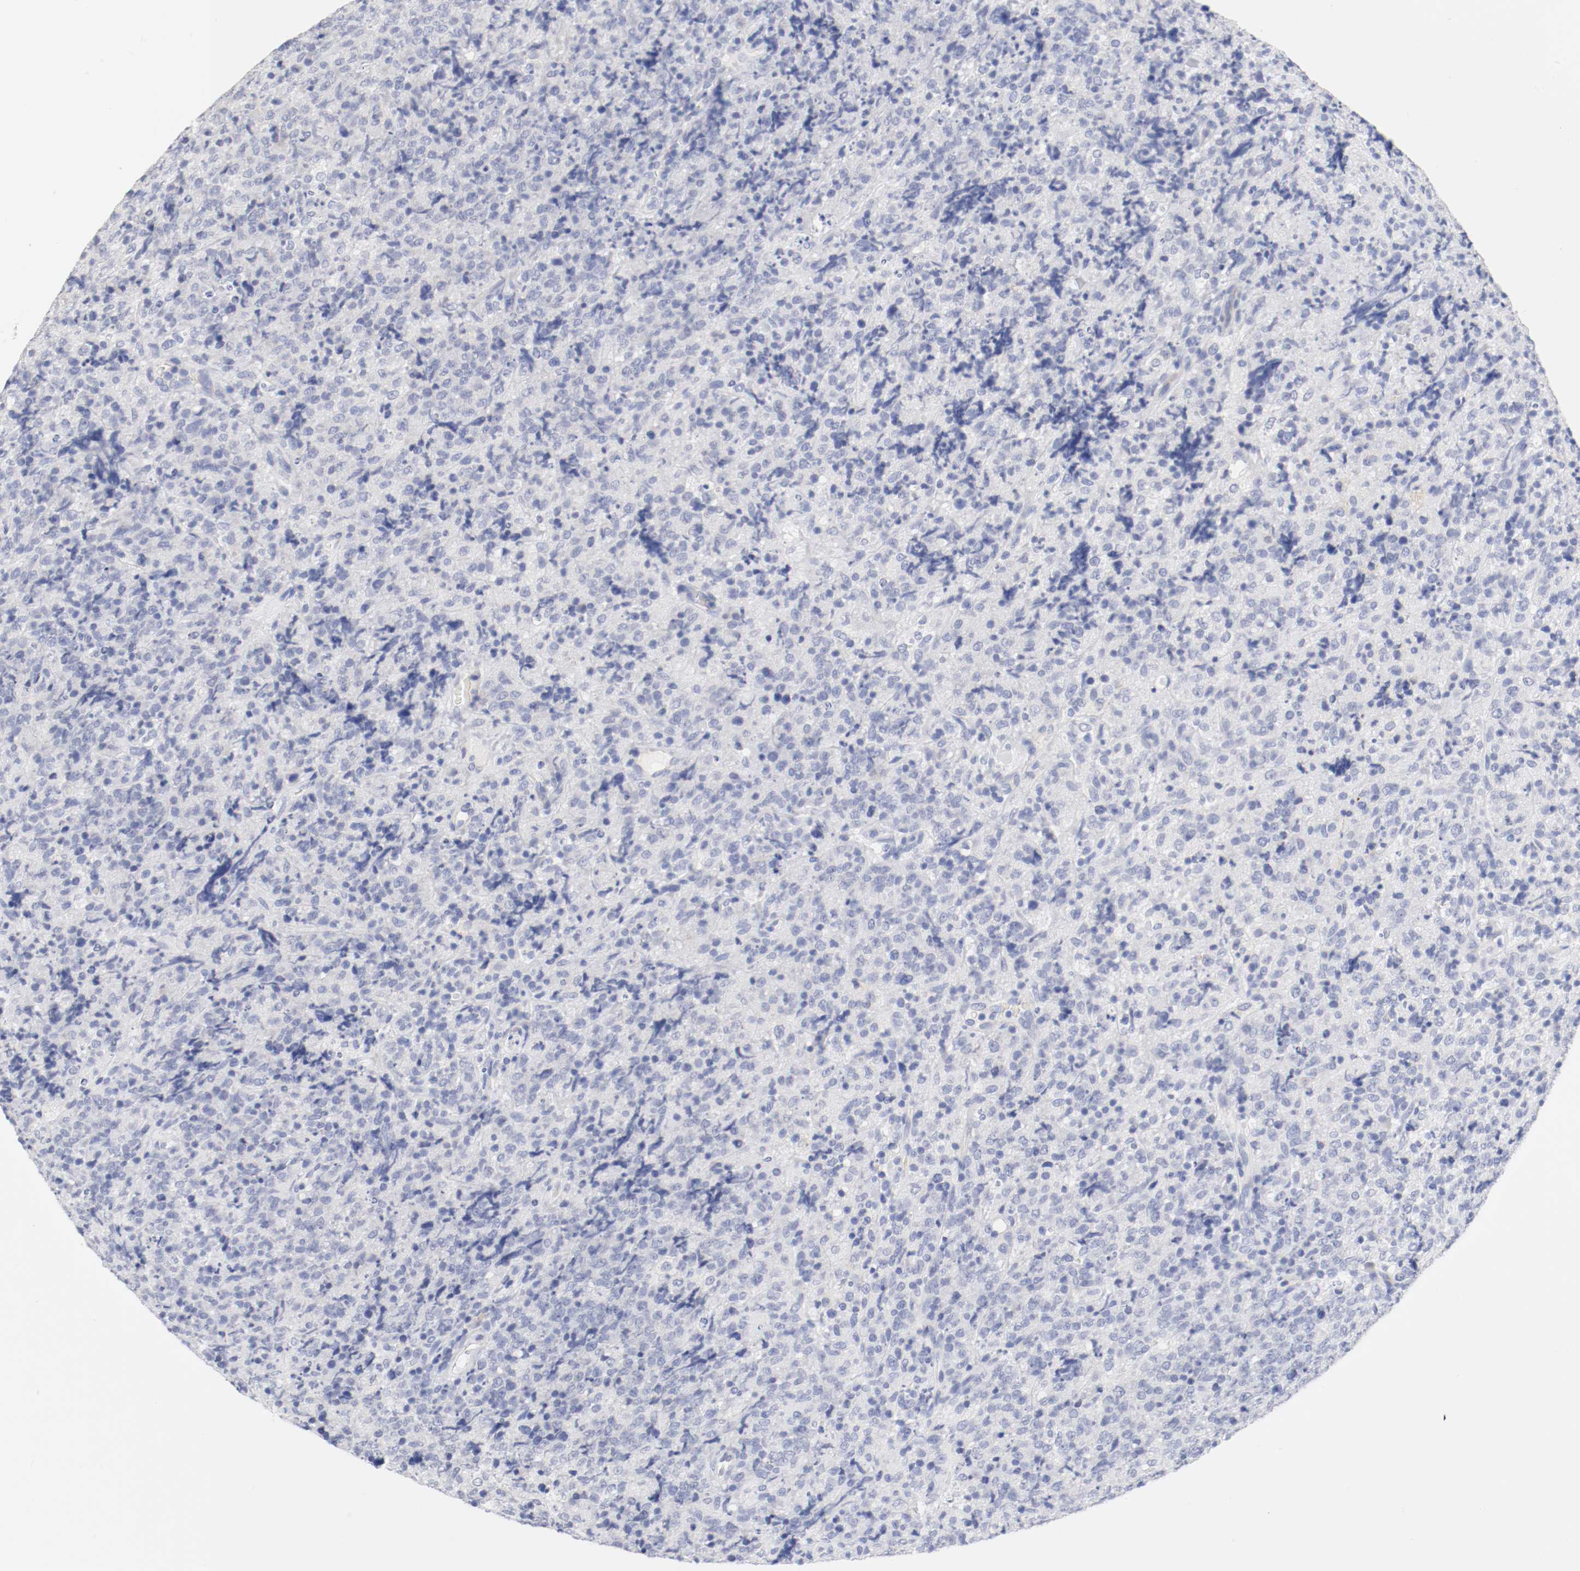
{"staining": {"intensity": "negative", "quantity": "none", "location": "none"}, "tissue": "lymphoma", "cell_type": "Tumor cells", "image_type": "cancer", "snomed": [{"axis": "morphology", "description": "Malignant lymphoma, non-Hodgkin's type, High grade"}, {"axis": "topography", "description": "Tonsil"}], "caption": "An immunohistochemistry photomicrograph of malignant lymphoma, non-Hodgkin's type (high-grade) is shown. There is no staining in tumor cells of malignant lymphoma, non-Hodgkin's type (high-grade).", "gene": "HOMER1", "patient": {"sex": "female", "age": 36}}